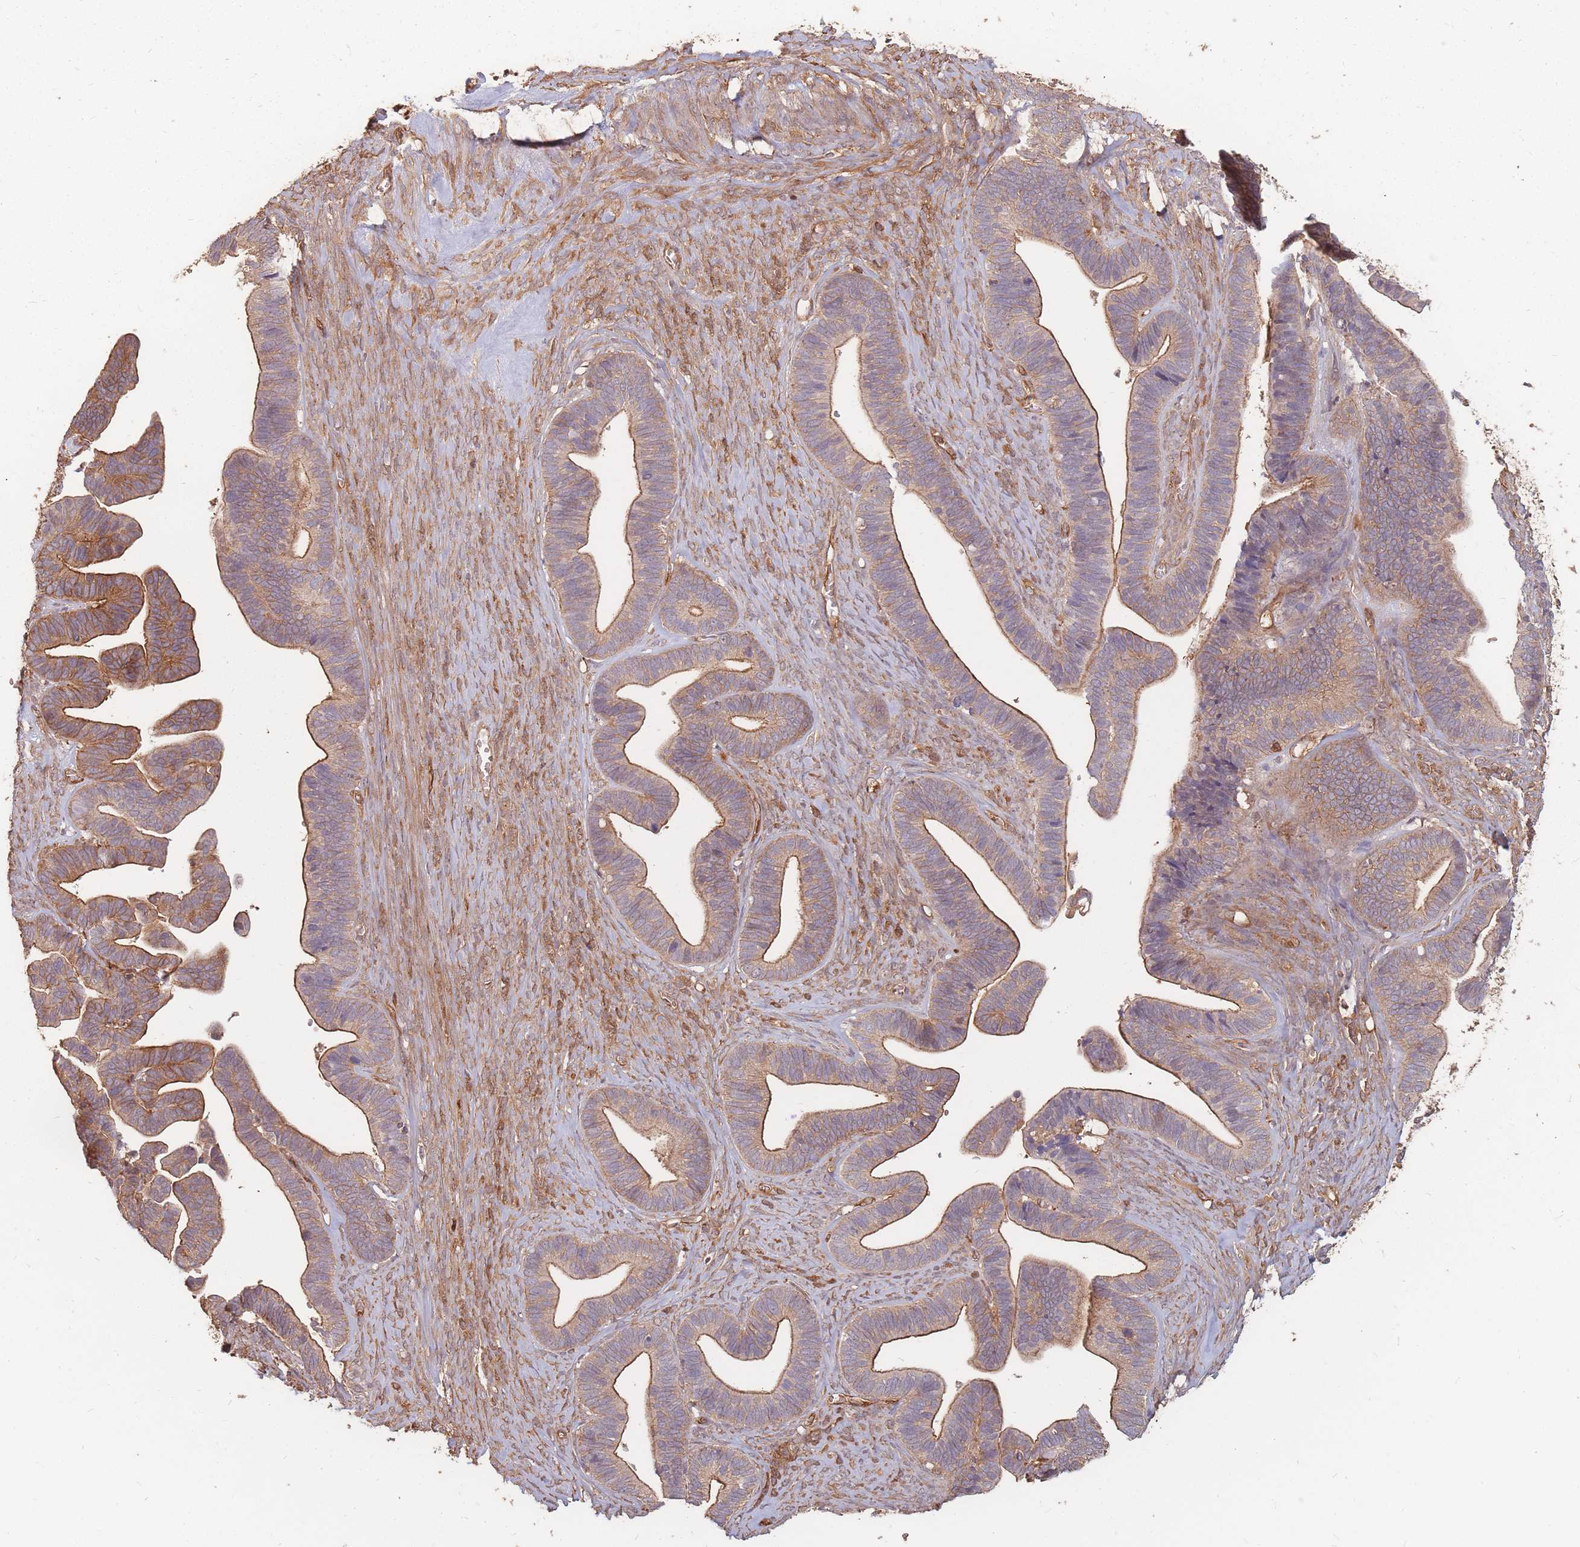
{"staining": {"intensity": "moderate", "quantity": ">75%", "location": "cytoplasmic/membranous"}, "tissue": "ovarian cancer", "cell_type": "Tumor cells", "image_type": "cancer", "snomed": [{"axis": "morphology", "description": "Cystadenocarcinoma, serous, NOS"}, {"axis": "topography", "description": "Ovary"}], "caption": "Immunohistochemistry (IHC) image of neoplastic tissue: human ovarian serous cystadenocarcinoma stained using IHC shows medium levels of moderate protein expression localized specifically in the cytoplasmic/membranous of tumor cells, appearing as a cytoplasmic/membranous brown color.", "gene": "PLS3", "patient": {"sex": "female", "age": 56}}